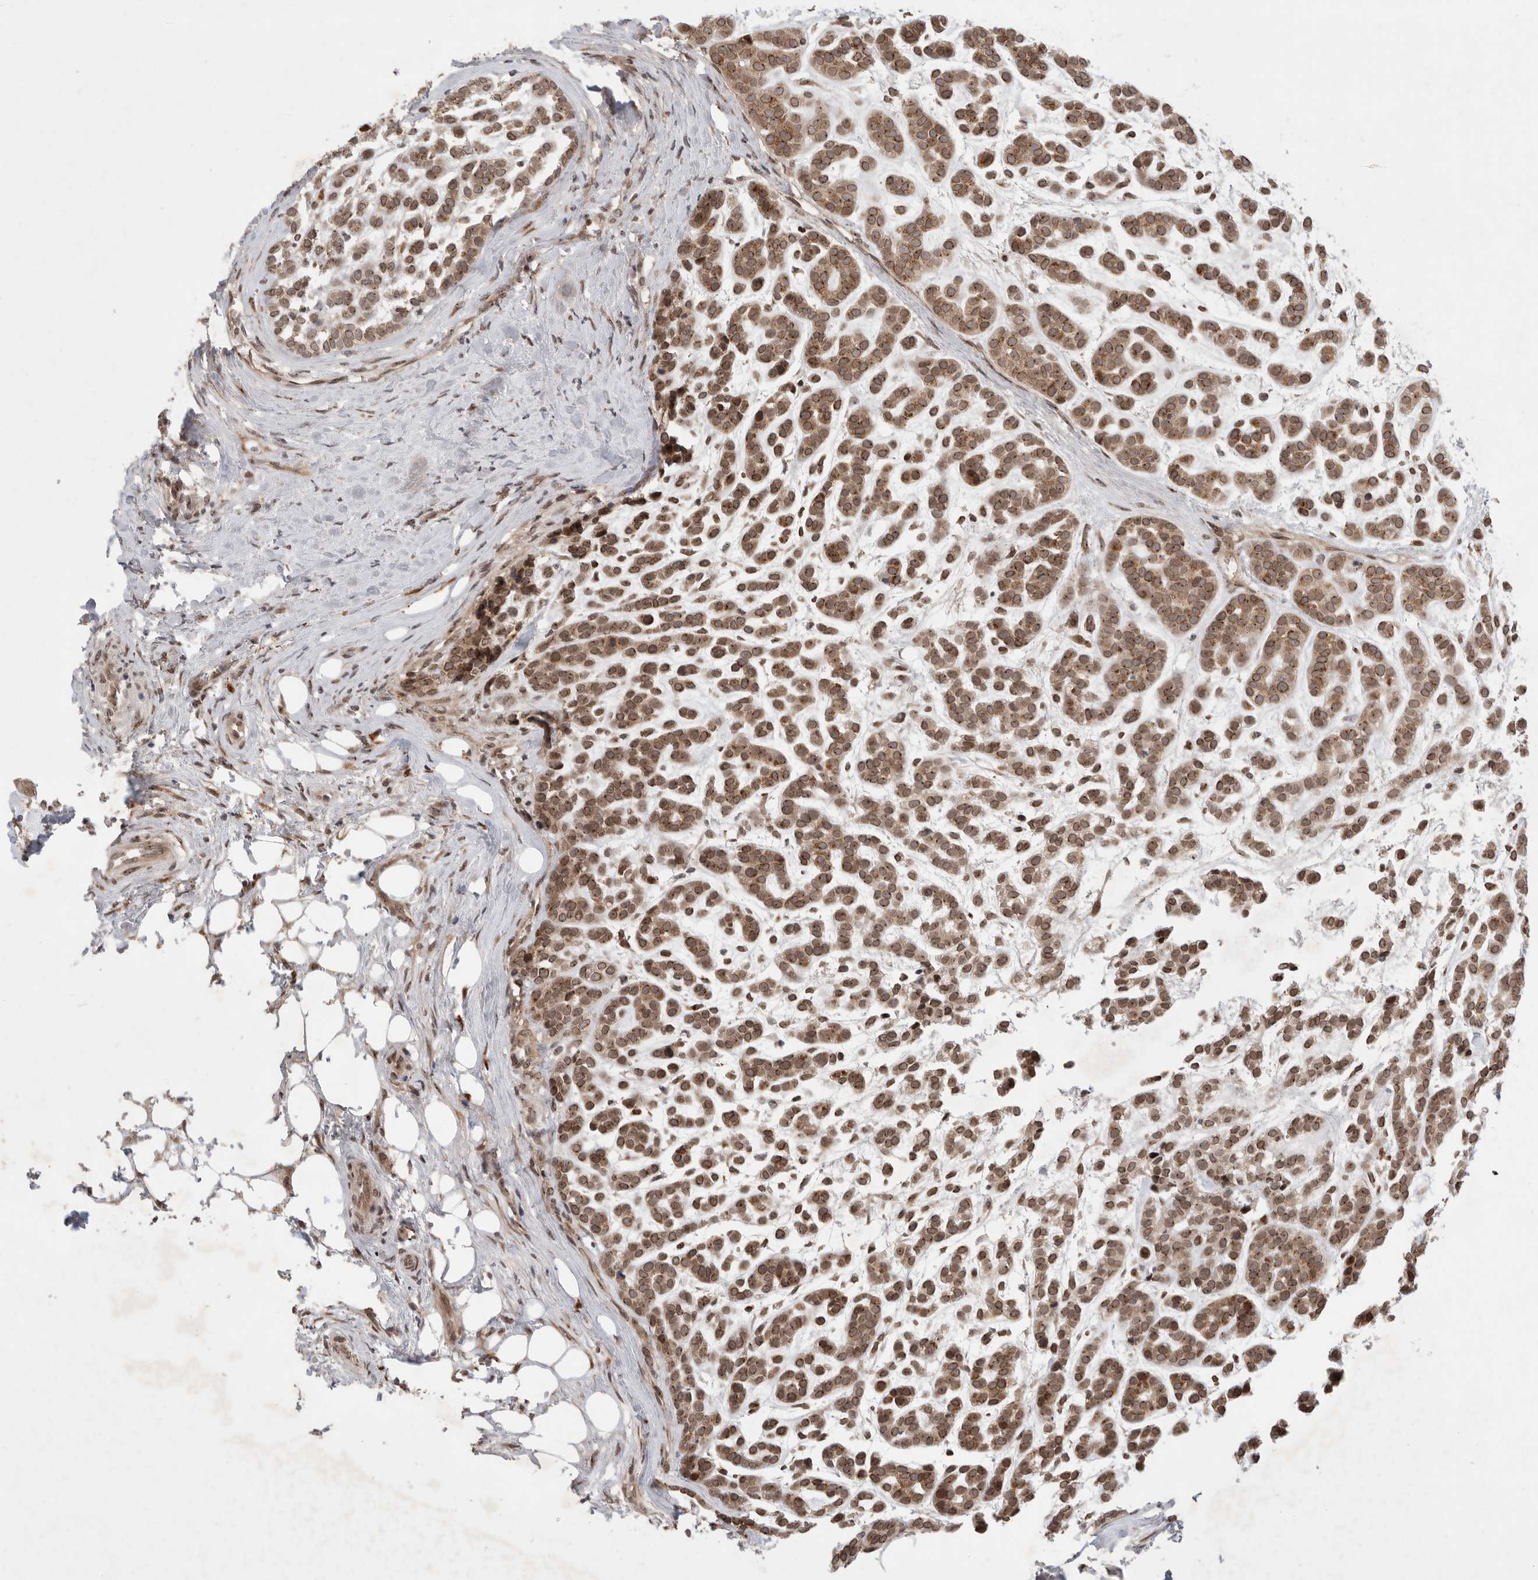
{"staining": {"intensity": "moderate", "quantity": ">75%", "location": "cytoplasmic/membranous,nuclear"}, "tissue": "head and neck cancer", "cell_type": "Tumor cells", "image_type": "cancer", "snomed": [{"axis": "morphology", "description": "Adenocarcinoma, NOS"}, {"axis": "morphology", "description": "Adenoma, NOS"}, {"axis": "topography", "description": "Head-Neck"}], "caption": "Human head and neck adenocarcinoma stained for a protein (brown) reveals moderate cytoplasmic/membranous and nuclear positive positivity in approximately >75% of tumor cells.", "gene": "LEMD3", "patient": {"sex": "female", "age": 55}}